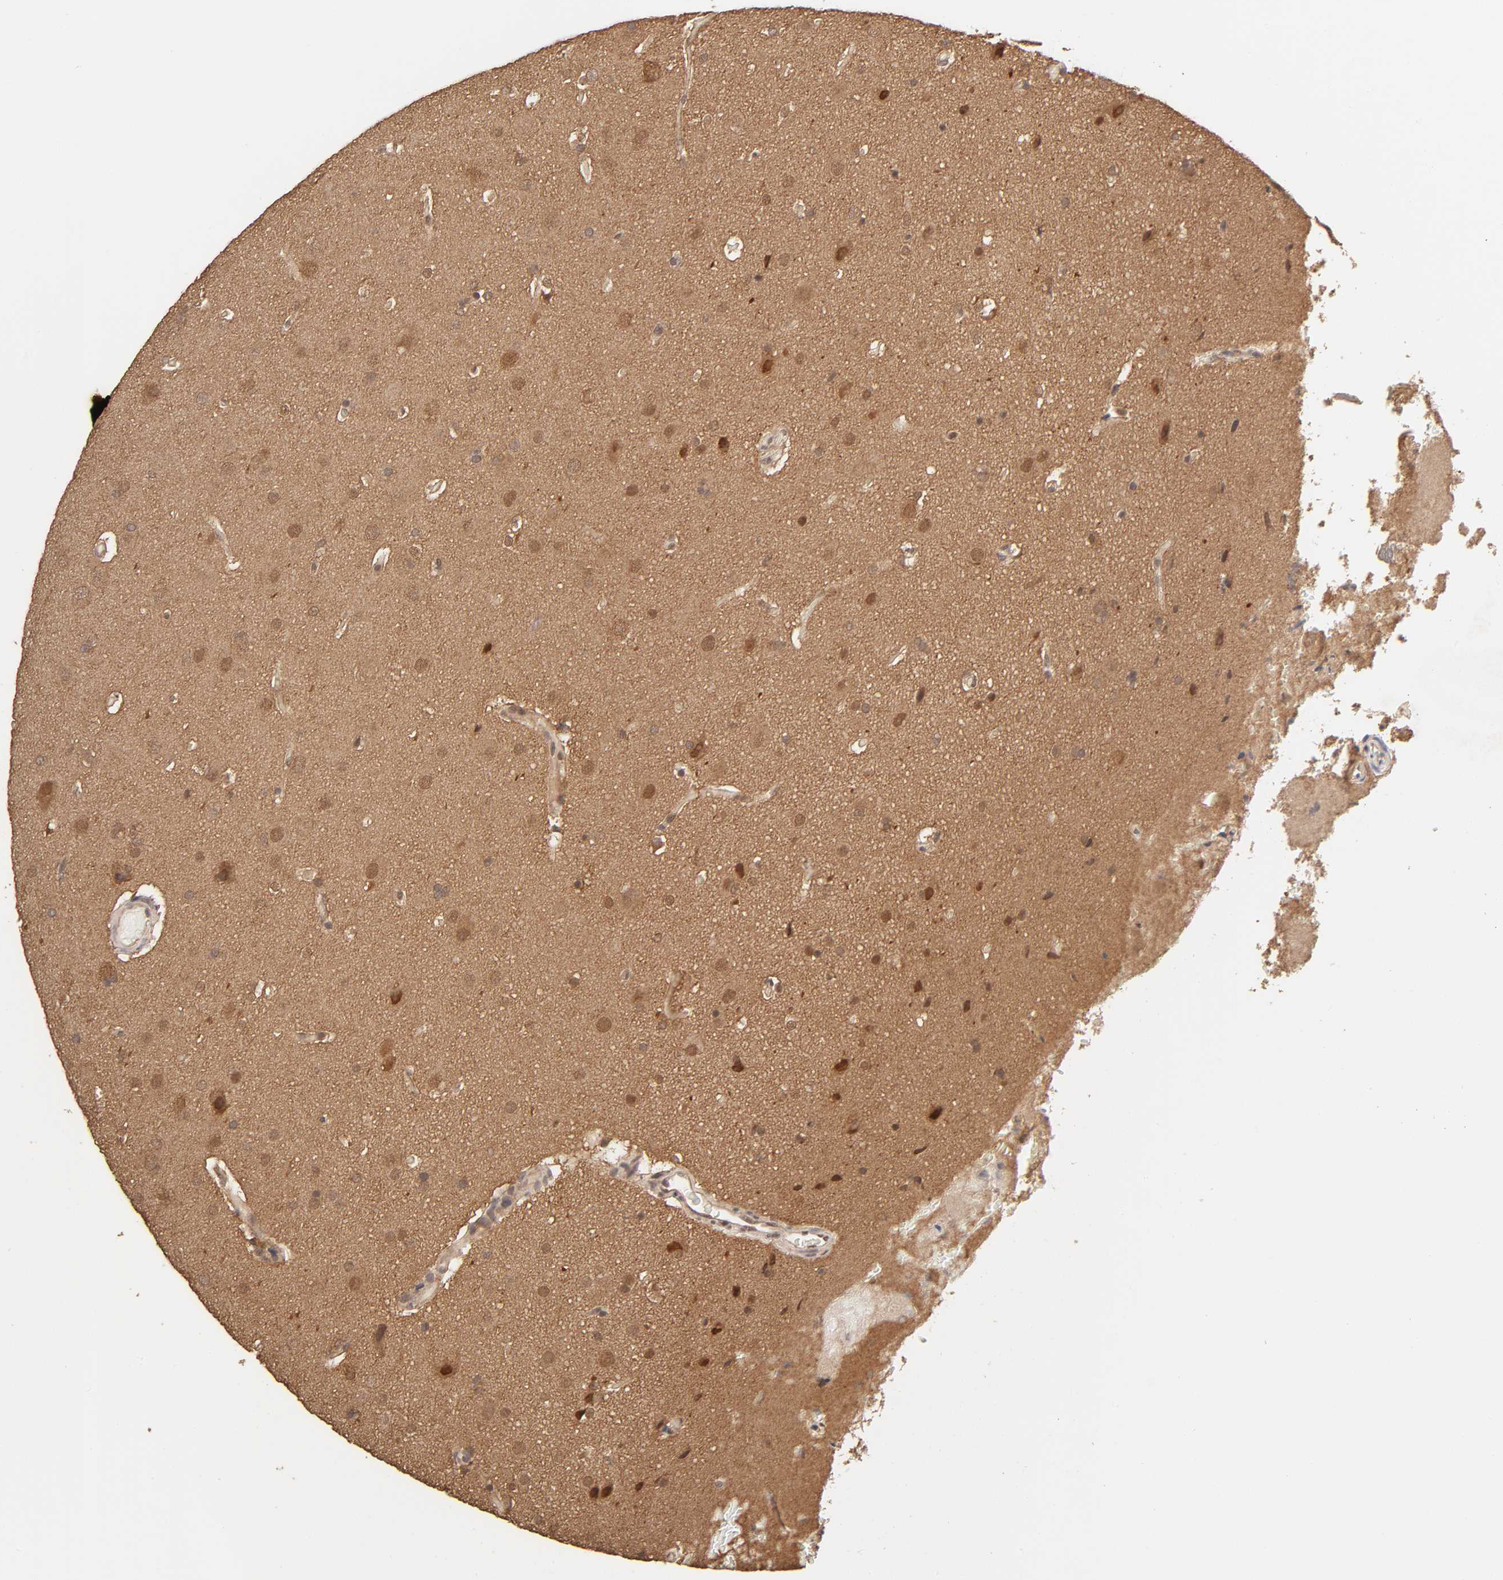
{"staining": {"intensity": "strong", "quantity": "25%-75%", "location": "cytoplasmic/membranous,nuclear"}, "tissue": "glioma", "cell_type": "Tumor cells", "image_type": "cancer", "snomed": [{"axis": "morphology", "description": "Glioma, malignant, Low grade"}, {"axis": "topography", "description": "Cerebral cortex"}], "caption": "Immunohistochemical staining of human malignant low-grade glioma demonstrates high levels of strong cytoplasmic/membranous and nuclear protein expression in about 25%-75% of tumor cells.", "gene": "MAPK1", "patient": {"sex": "female", "age": 47}}